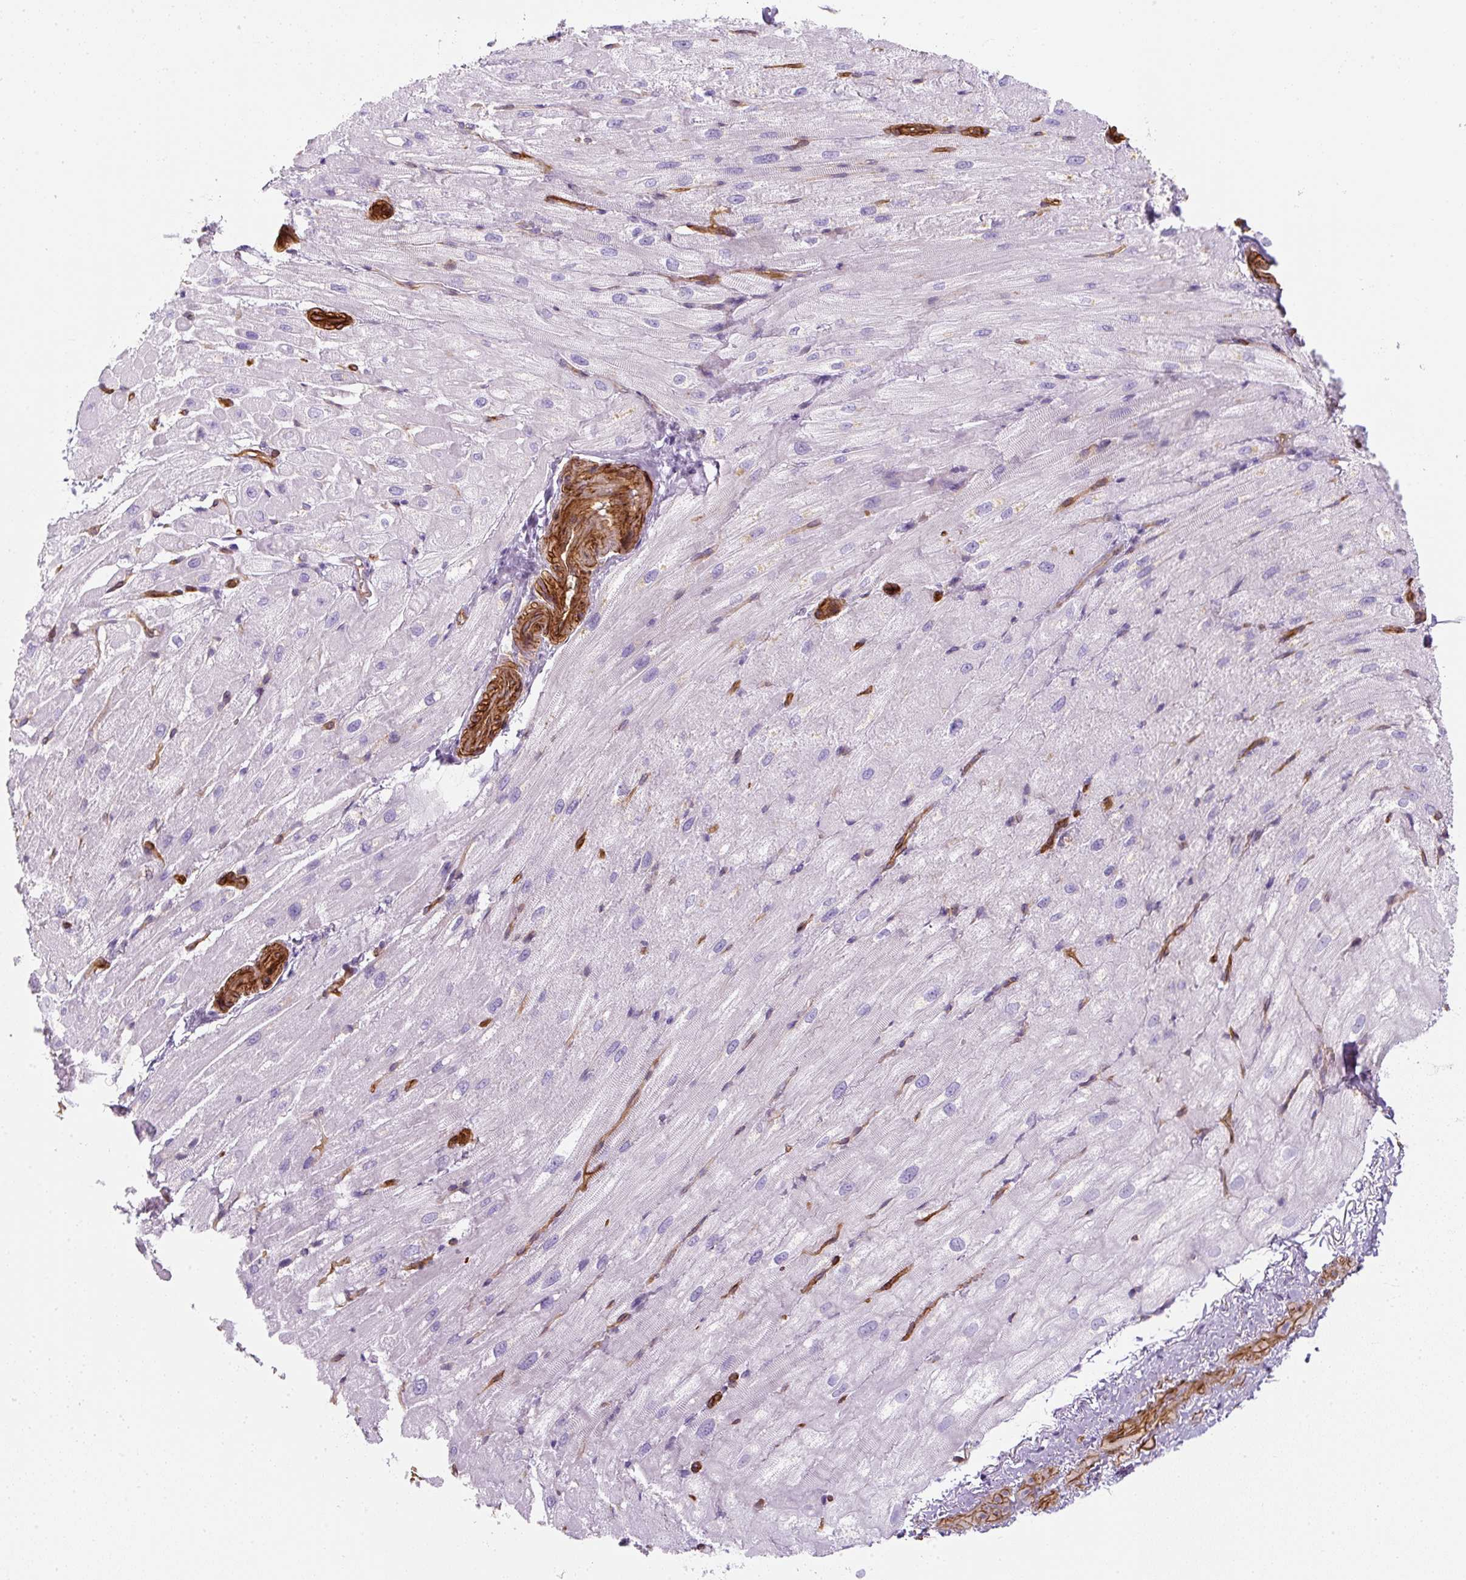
{"staining": {"intensity": "negative", "quantity": "none", "location": "none"}, "tissue": "heart muscle", "cell_type": "Cardiomyocytes", "image_type": "normal", "snomed": [{"axis": "morphology", "description": "Normal tissue, NOS"}, {"axis": "topography", "description": "Heart"}], "caption": "Immunohistochemical staining of benign human heart muscle shows no significant positivity in cardiomyocytes.", "gene": "CAVIN3", "patient": {"sex": "male", "age": 62}}